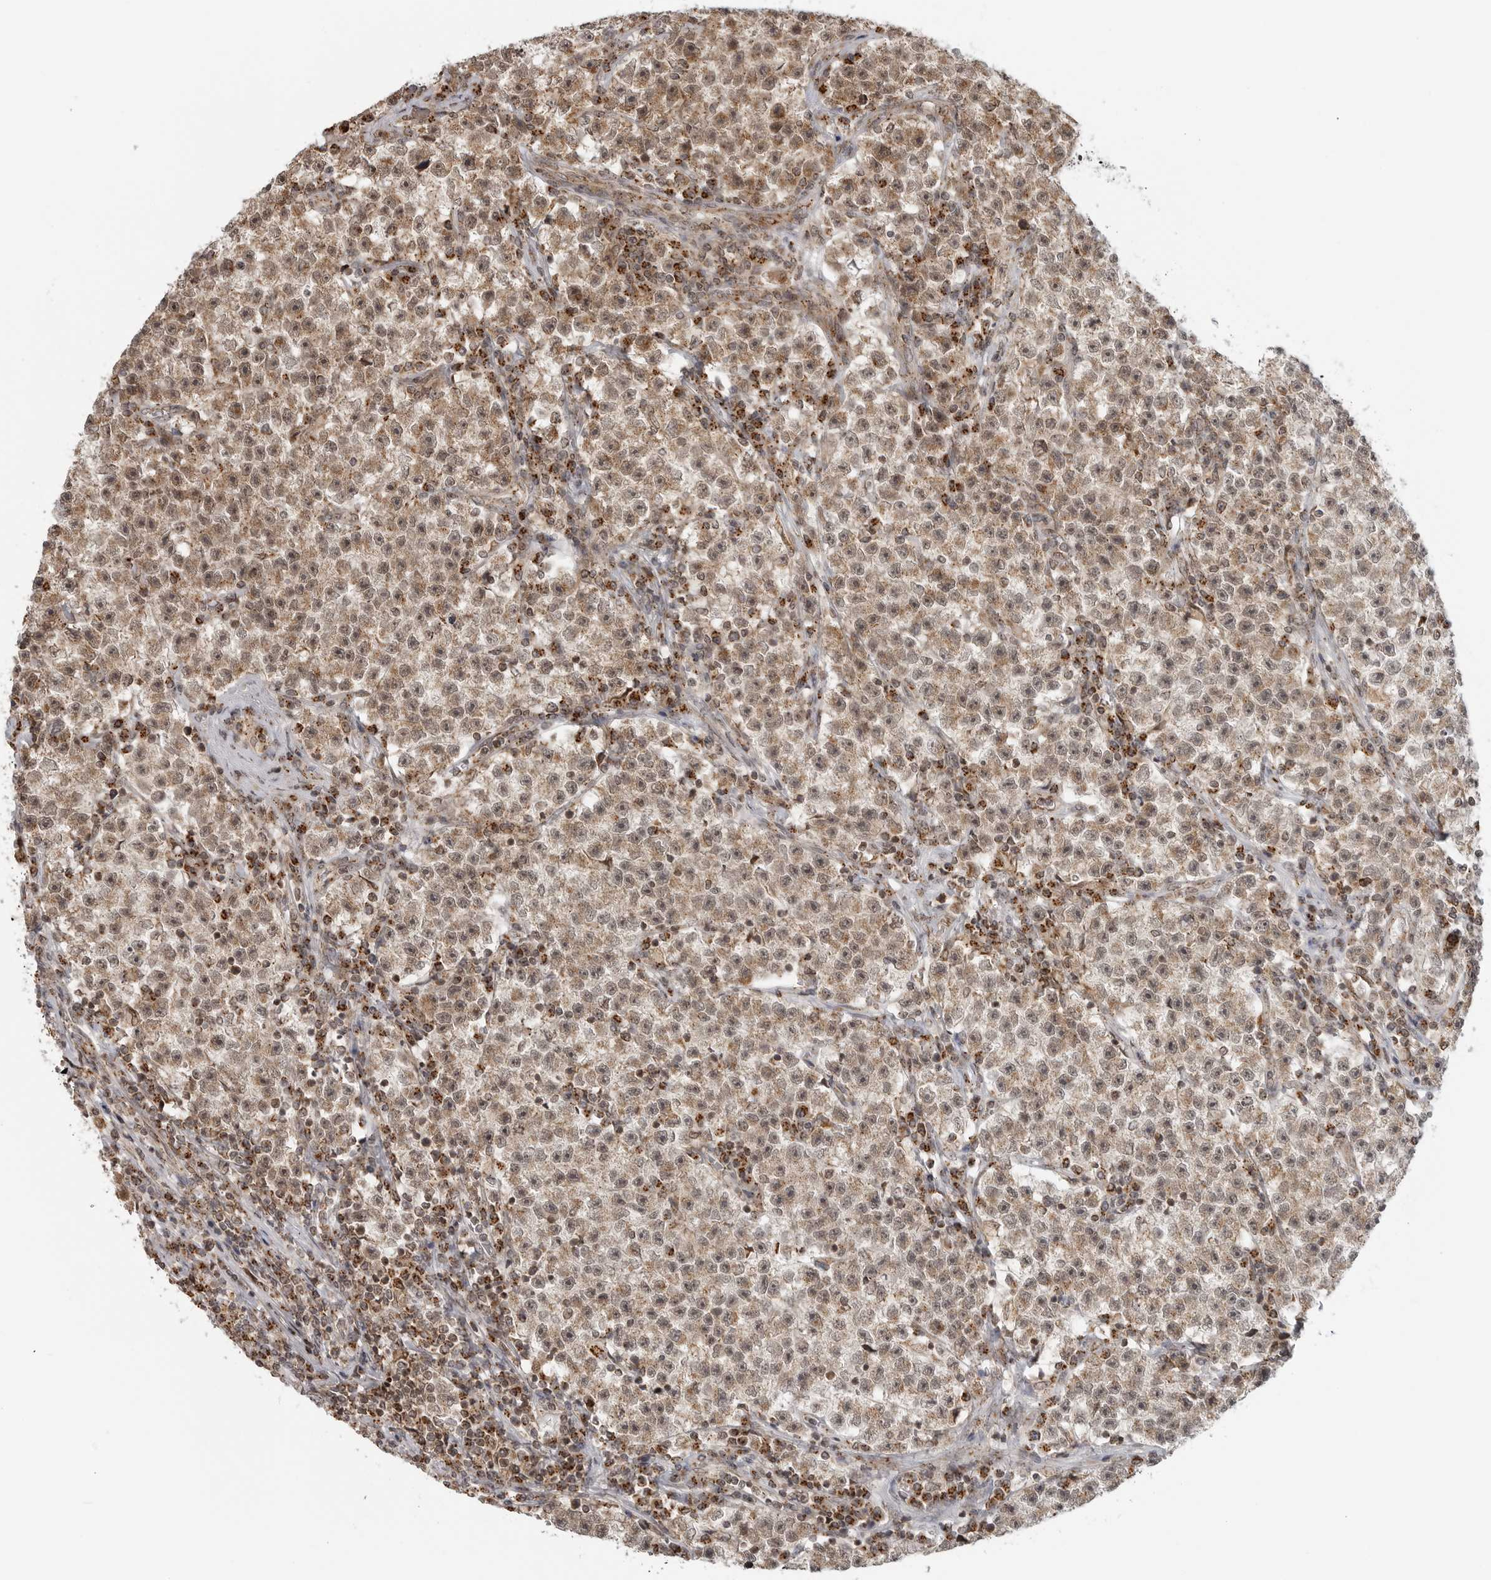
{"staining": {"intensity": "weak", "quantity": ">75%", "location": "cytoplasmic/membranous,nuclear"}, "tissue": "testis cancer", "cell_type": "Tumor cells", "image_type": "cancer", "snomed": [{"axis": "morphology", "description": "Seminoma, NOS"}, {"axis": "topography", "description": "Testis"}], "caption": "Immunohistochemistry (IHC) photomicrograph of human testis cancer stained for a protein (brown), which demonstrates low levels of weak cytoplasmic/membranous and nuclear expression in about >75% of tumor cells.", "gene": "COPA", "patient": {"sex": "male", "age": 22}}